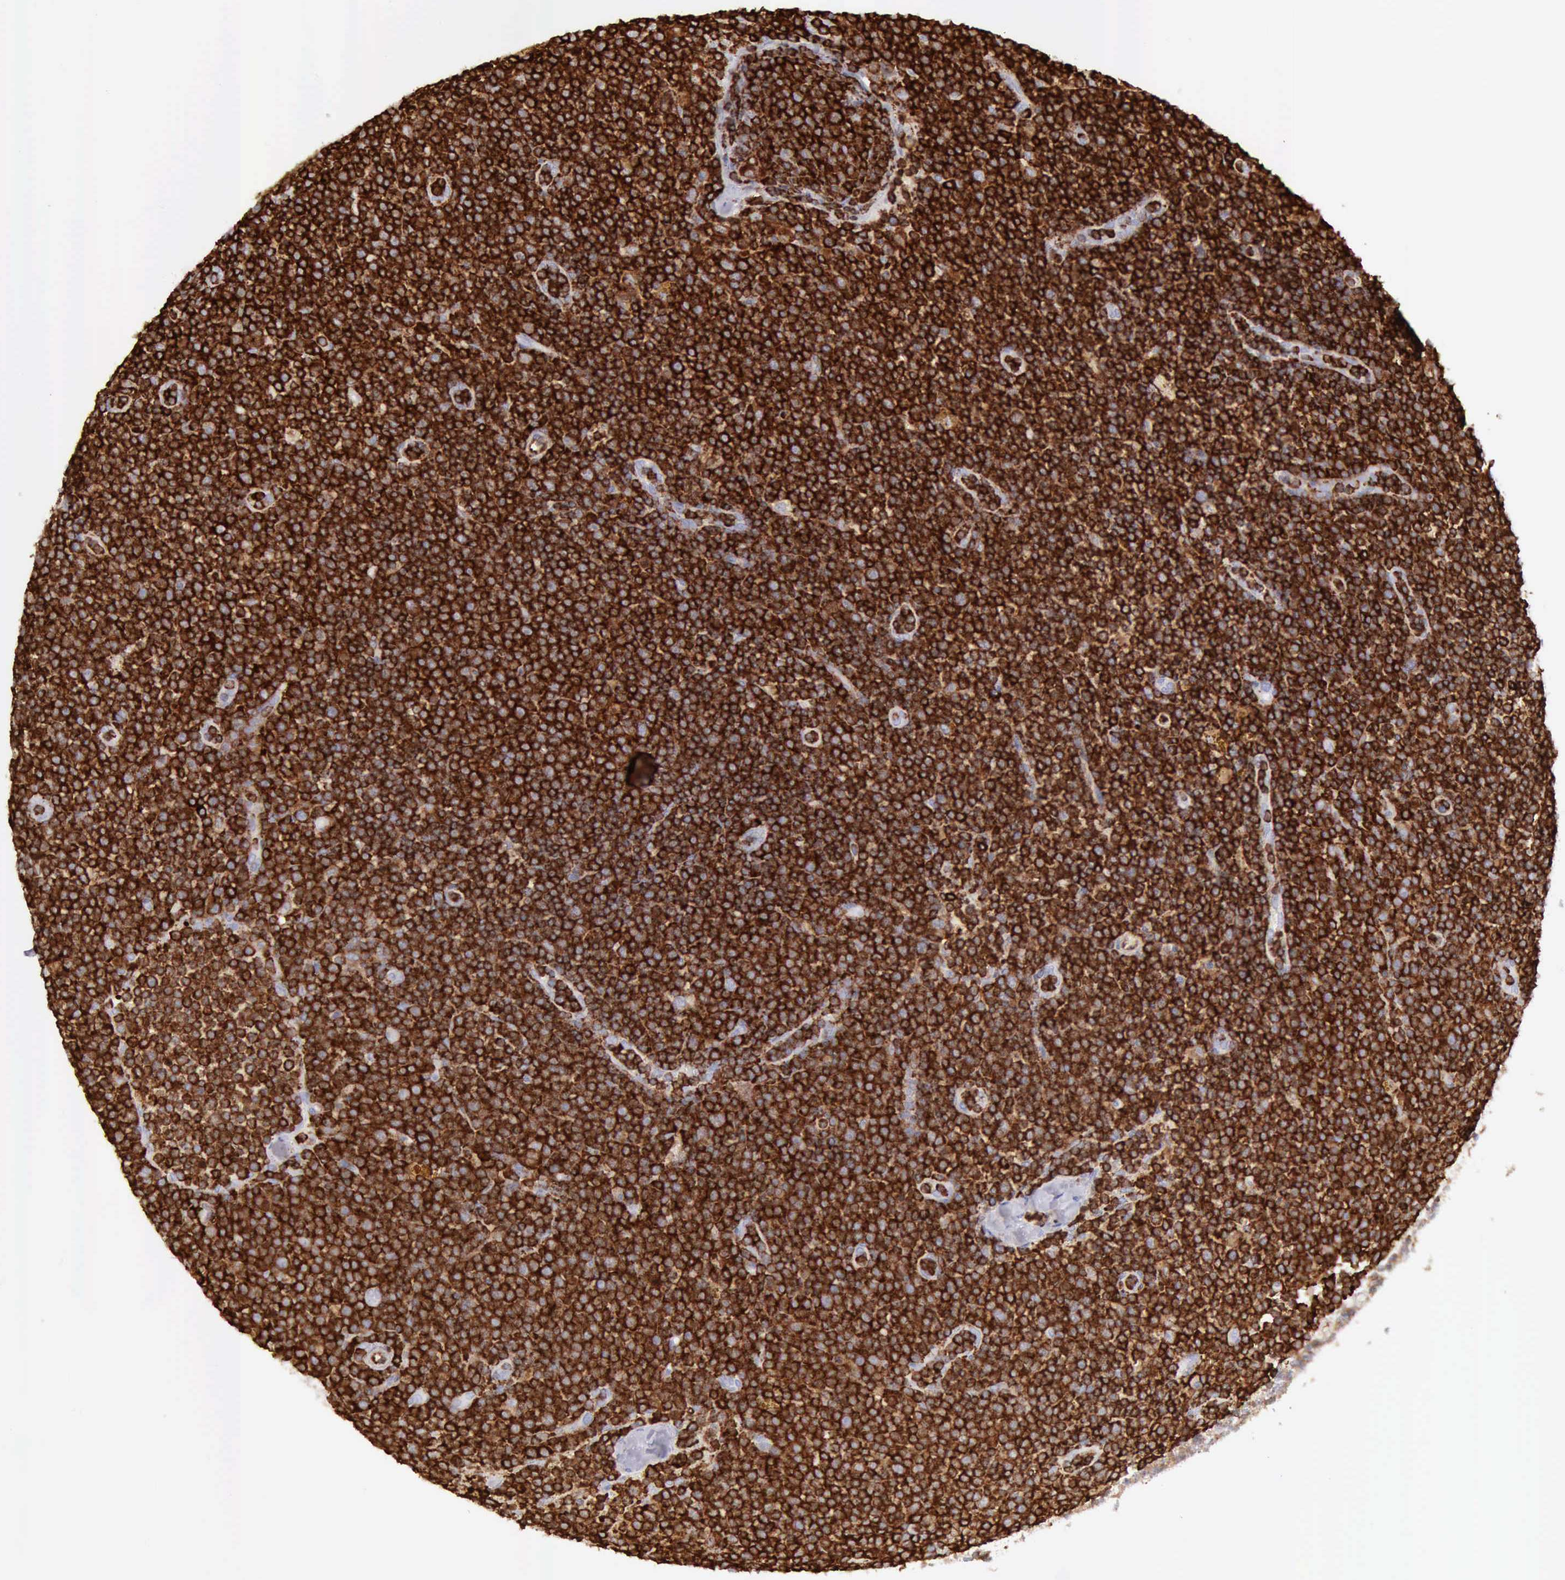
{"staining": {"intensity": "strong", "quantity": ">75%", "location": "cytoplasmic/membranous"}, "tissue": "lymphoma", "cell_type": "Tumor cells", "image_type": "cancer", "snomed": [{"axis": "morphology", "description": "Malignant lymphoma, non-Hodgkin's type, Low grade"}, {"axis": "topography", "description": "Lymph node"}], "caption": "Human low-grade malignant lymphoma, non-Hodgkin's type stained for a protein (brown) shows strong cytoplasmic/membranous positive positivity in approximately >75% of tumor cells.", "gene": "ARHGAP4", "patient": {"sex": "male", "age": 50}}